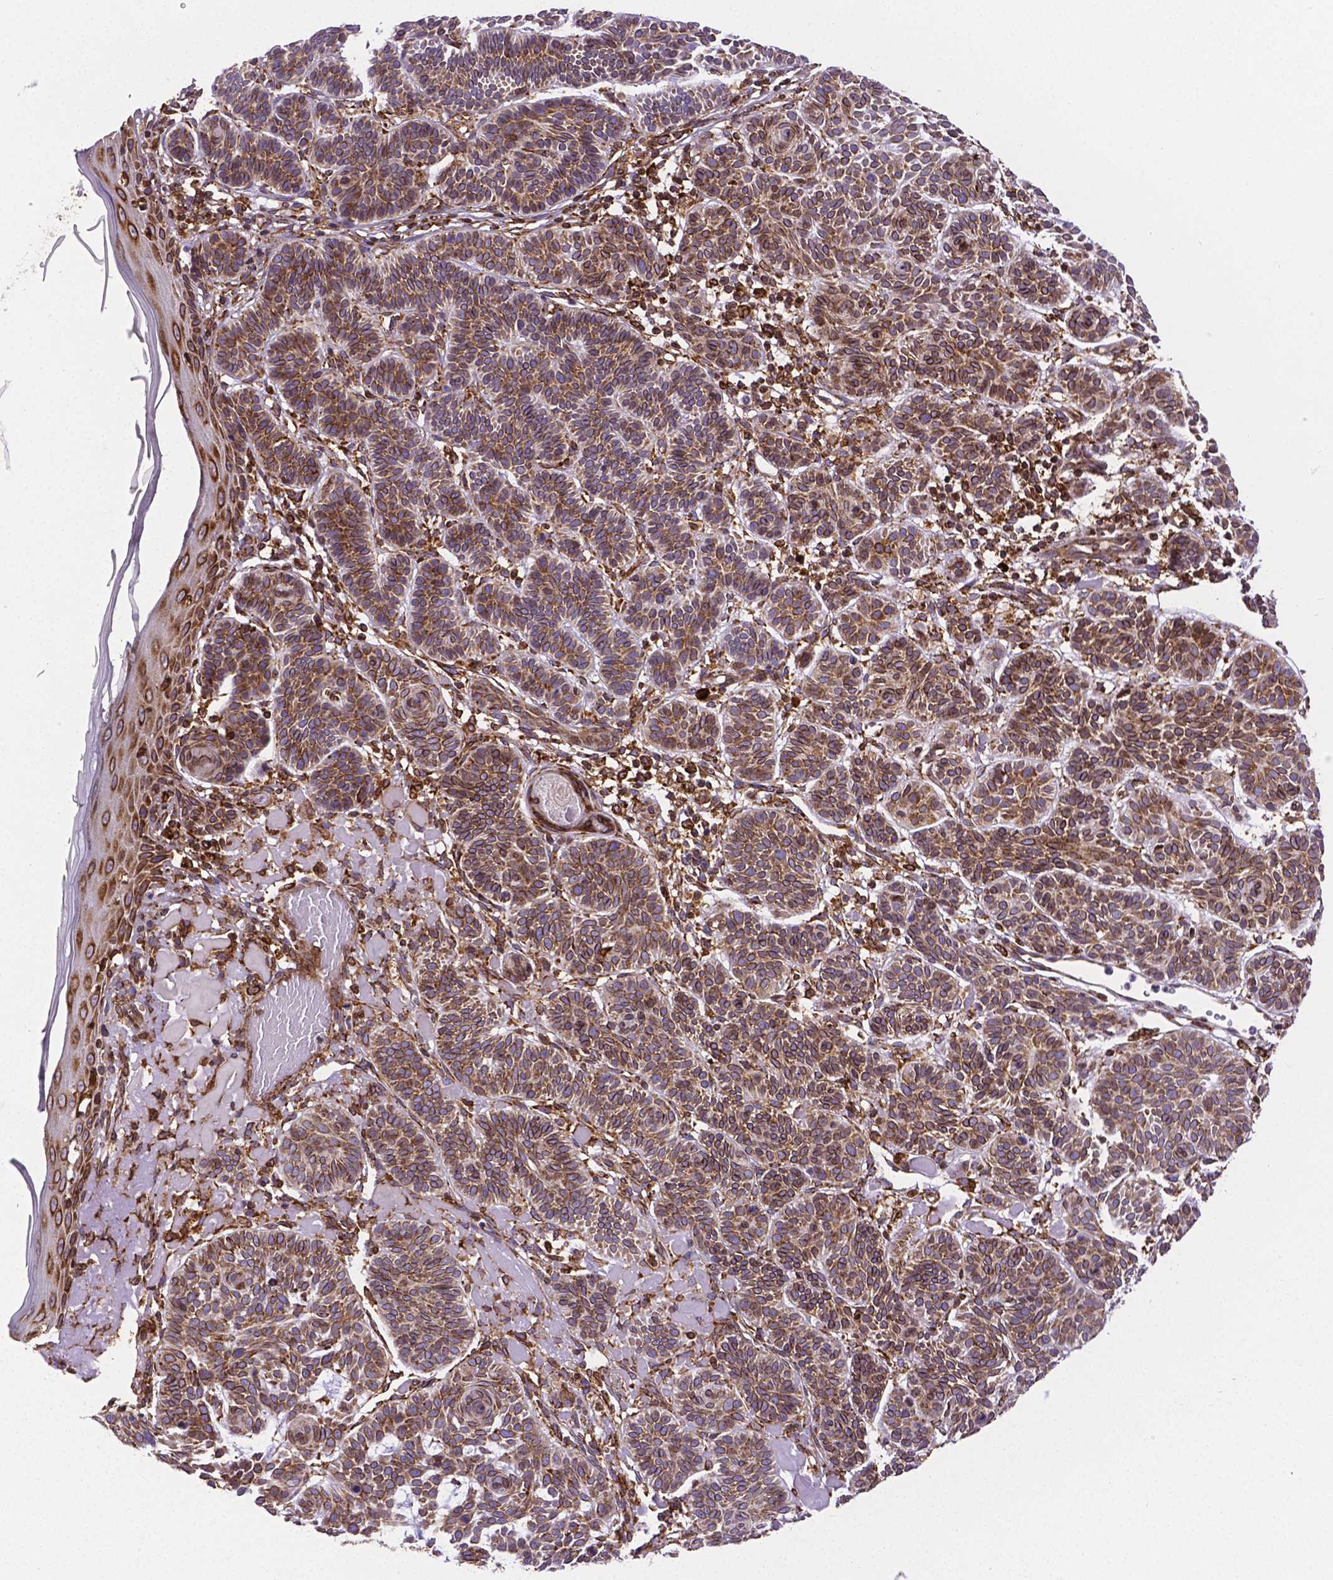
{"staining": {"intensity": "moderate", "quantity": ">75%", "location": "cytoplasmic/membranous"}, "tissue": "skin cancer", "cell_type": "Tumor cells", "image_type": "cancer", "snomed": [{"axis": "morphology", "description": "Basal cell carcinoma"}, {"axis": "topography", "description": "Skin"}], "caption": "Immunohistochemistry (IHC) (DAB) staining of skin basal cell carcinoma displays moderate cytoplasmic/membranous protein staining in about >75% of tumor cells.", "gene": "MTDH", "patient": {"sex": "male", "age": 85}}